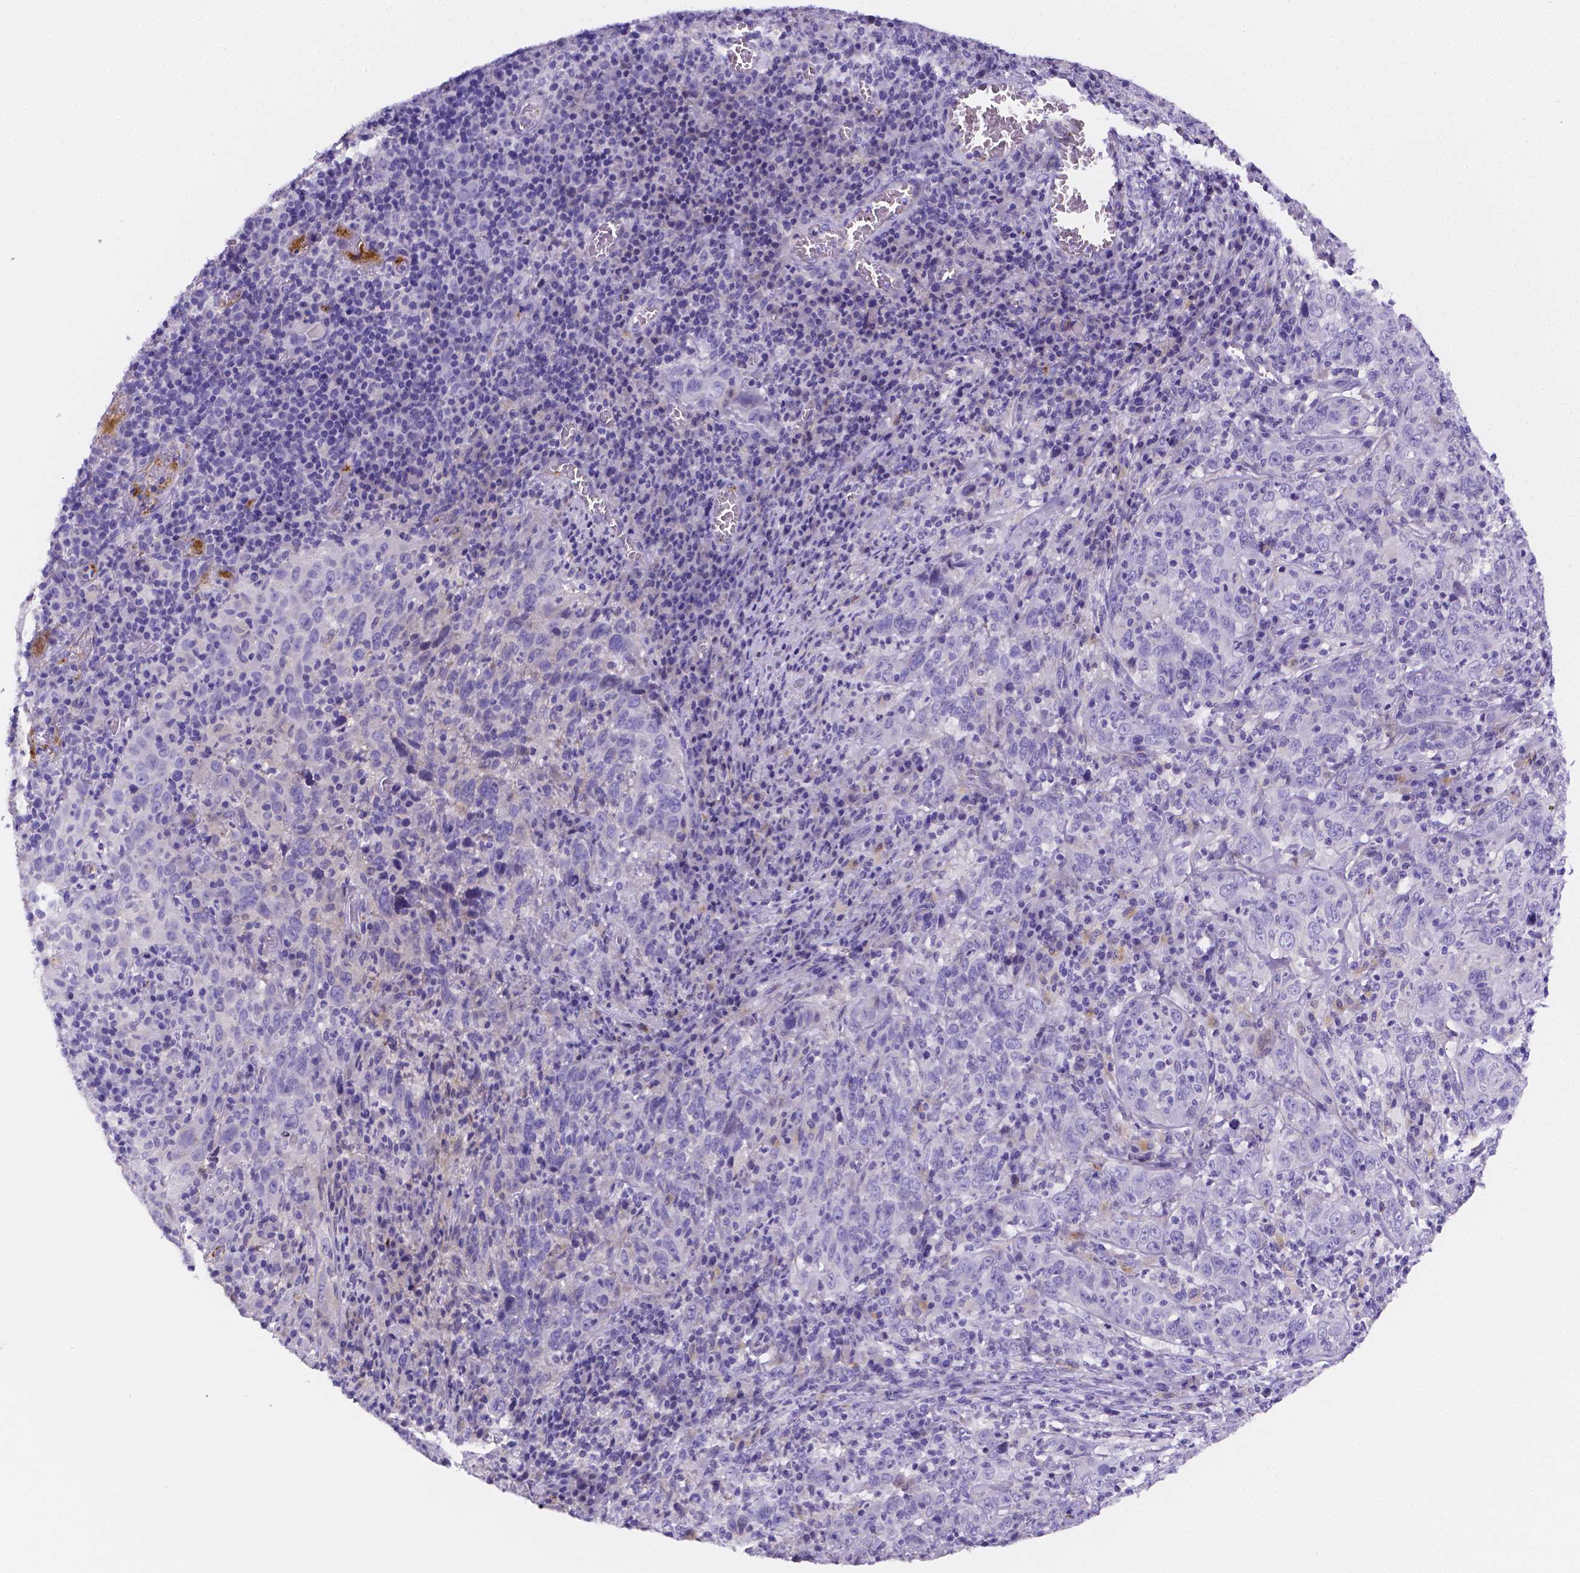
{"staining": {"intensity": "negative", "quantity": "none", "location": "none"}, "tissue": "cervical cancer", "cell_type": "Tumor cells", "image_type": "cancer", "snomed": [{"axis": "morphology", "description": "Squamous cell carcinoma, NOS"}, {"axis": "topography", "description": "Cervix"}], "caption": "Tumor cells are negative for protein expression in human cervical cancer.", "gene": "NRGN", "patient": {"sex": "female", "age": 46}}